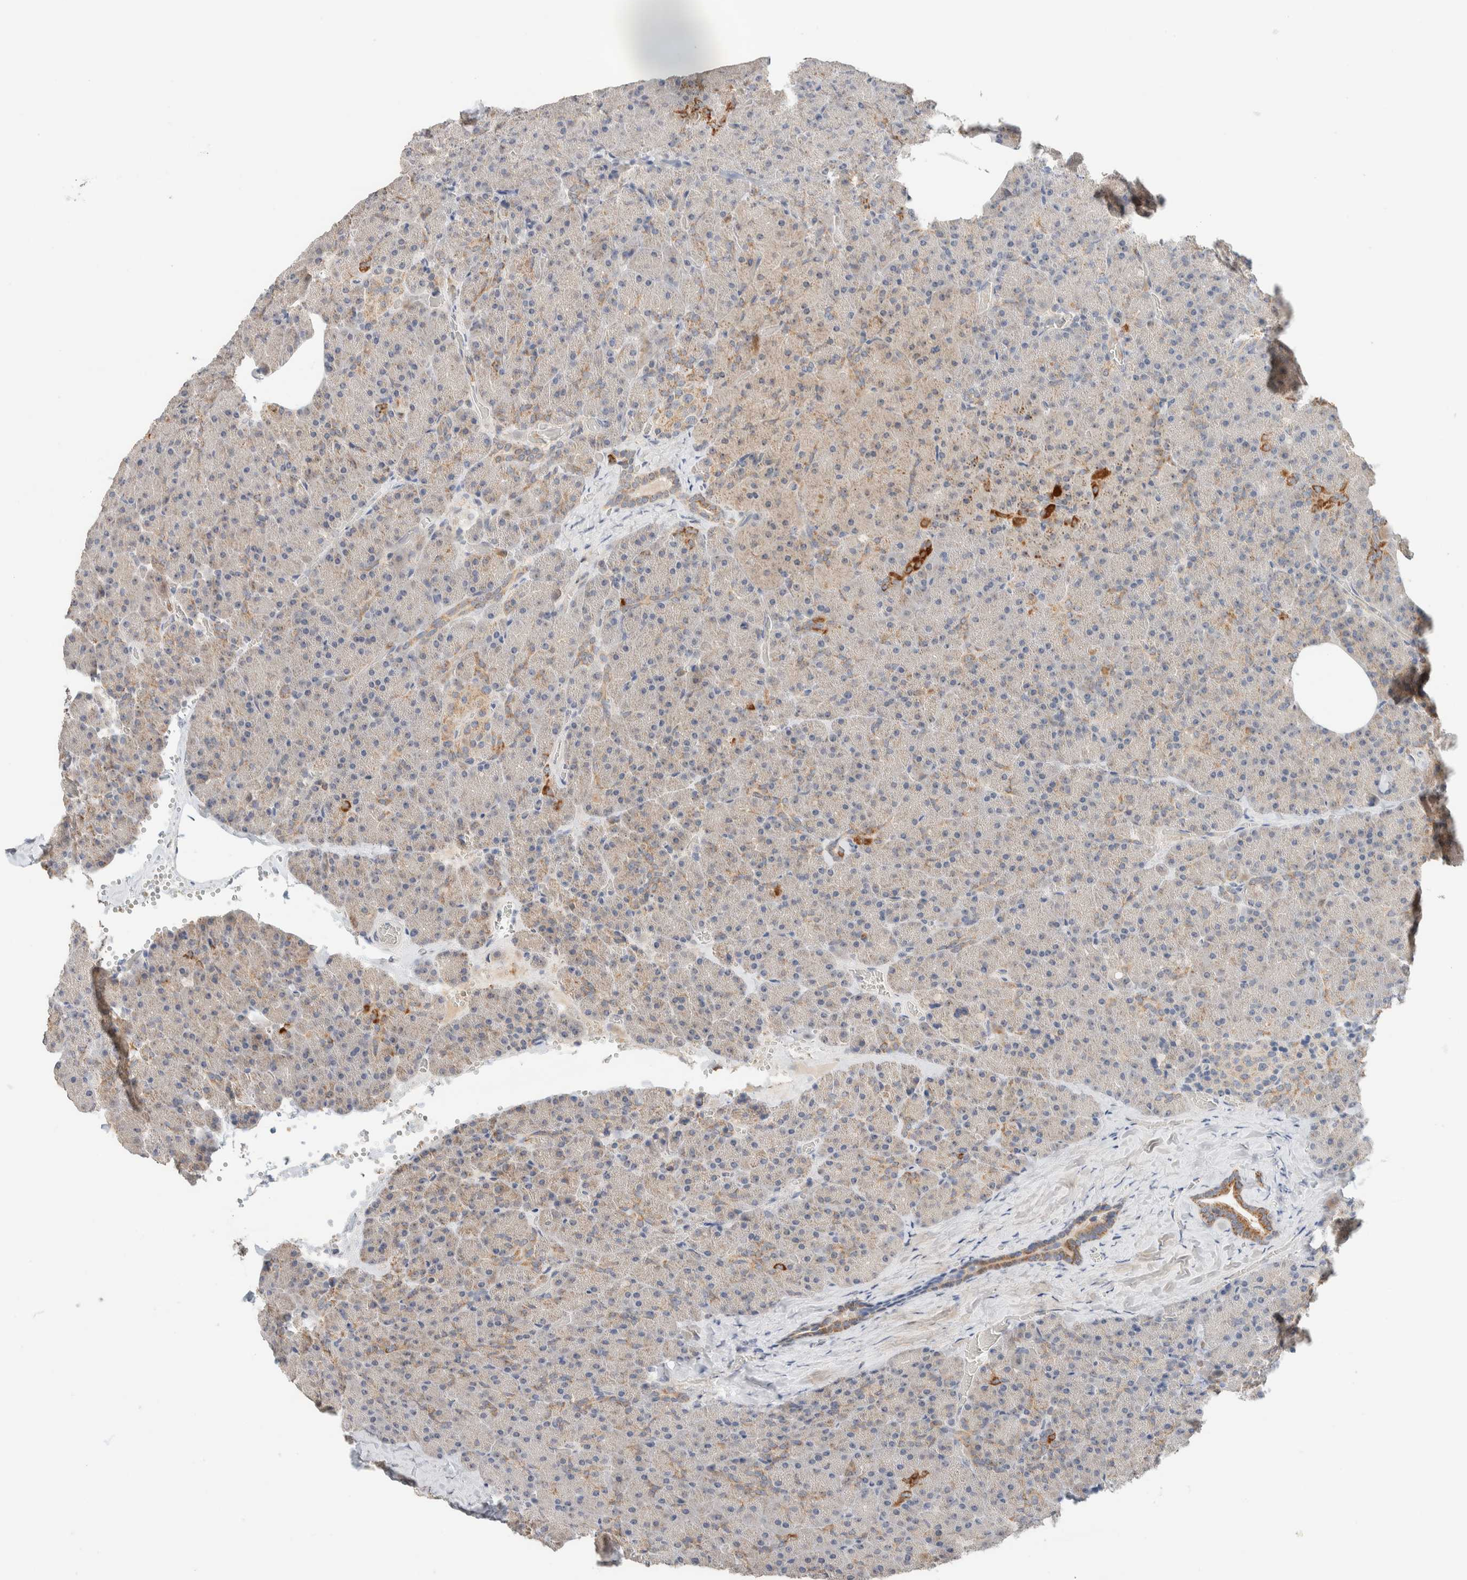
{"staining": {"intensity": "strong", "quantity": "<25%", "location": "cytoplasmic/membranous"}, "tissue": "pancreas", "cell_type": "Exocrine glandular cells", "image_type": "normal", "snomed": [{"axis": "morphology", "description": "Normal tissue, NOS"}, {"axis": "morphology", "description": "Carcinoid, malignant, NOS"}, {"axis": "topography", "description": "Pancreas"}], "caption": "Pancreas stained with immunohistochemistry (IHC) displays strong cytoplasmic/membranous positivity in approximately <25% of exocrine glandular cells. (brown staining indicates protein expression, while blue staining denotes nuclei).", "gene": "HDHD3", "patient": {"sex": "female", "age": 35}}